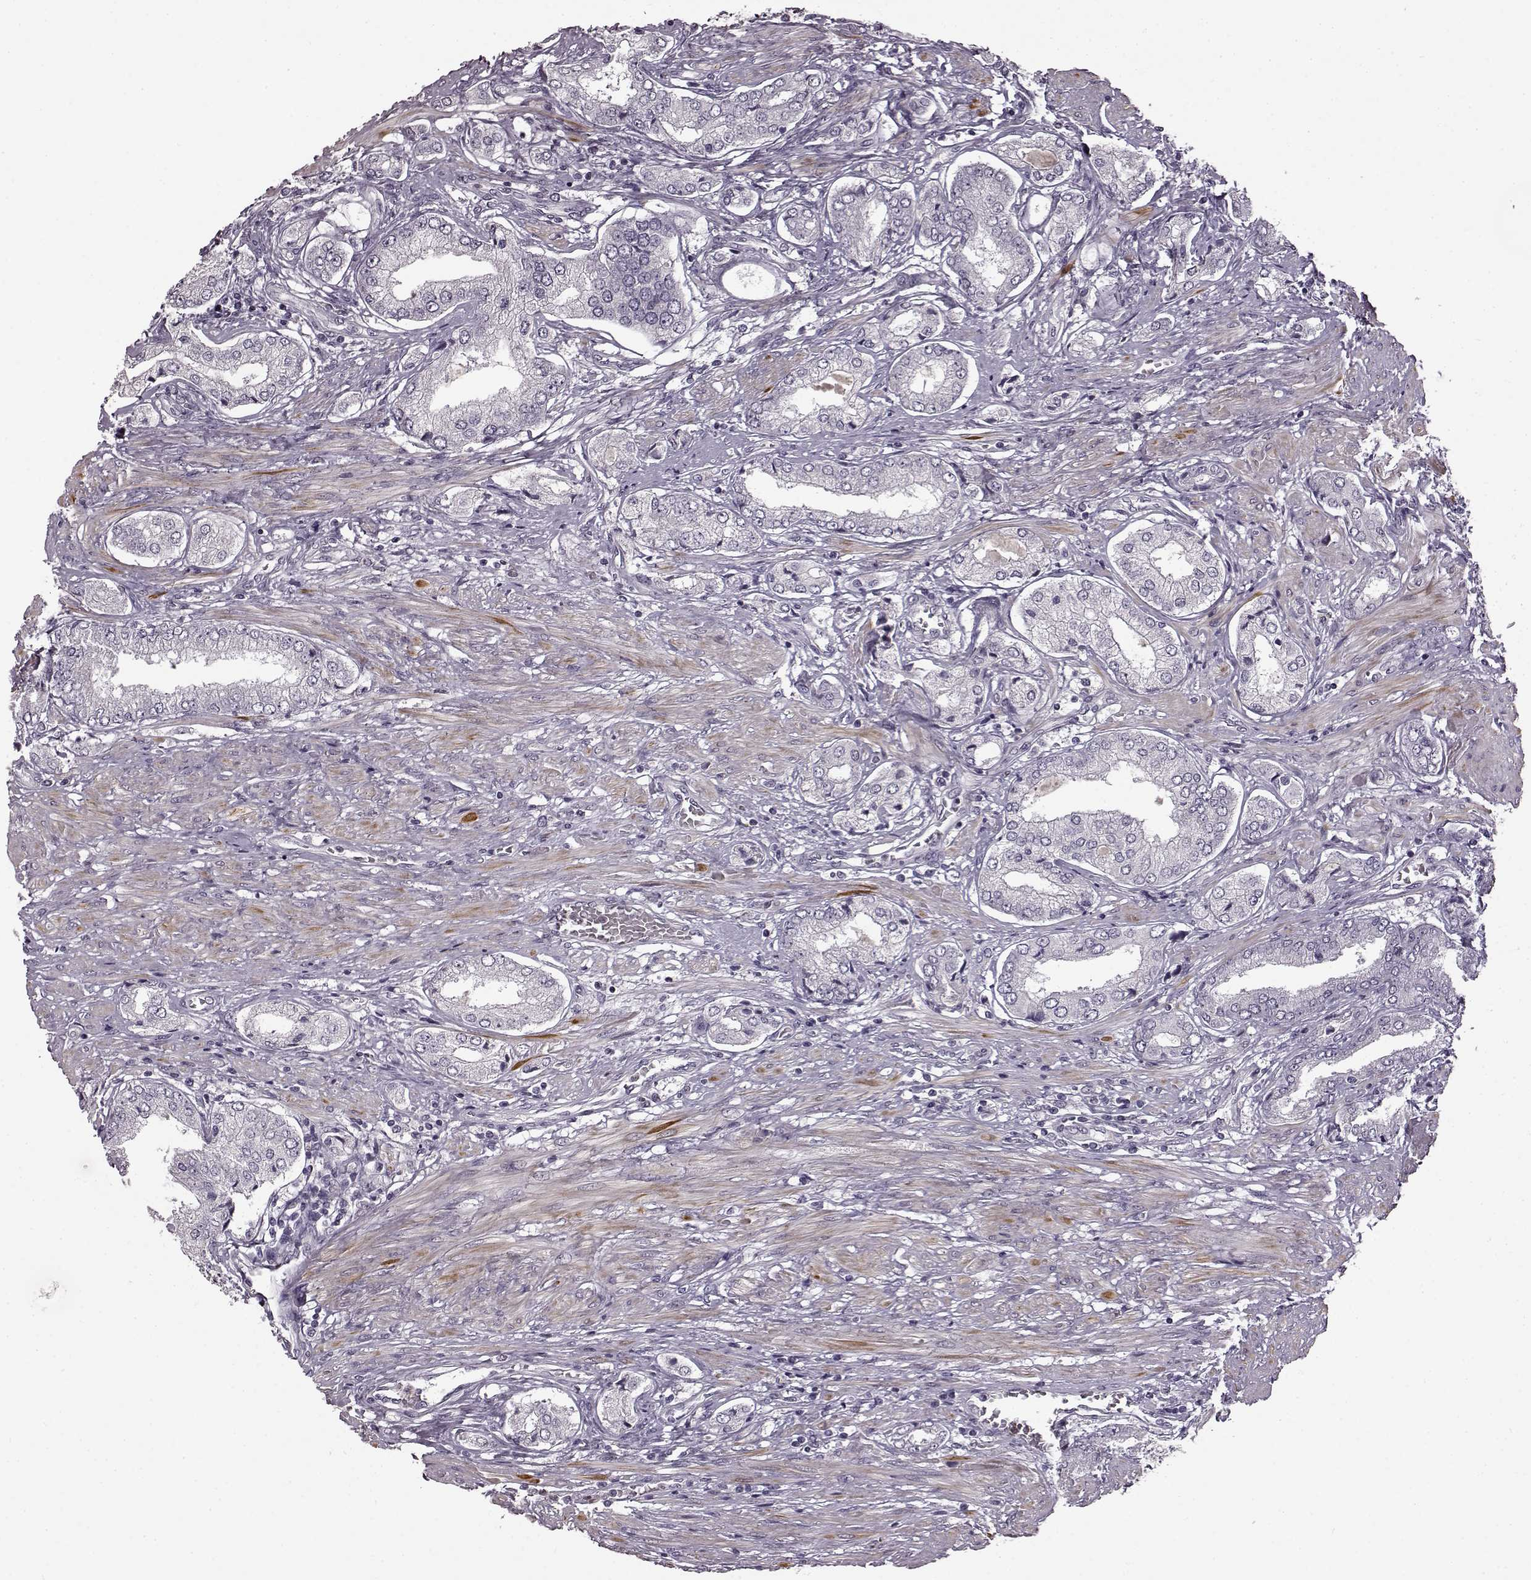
{"staining": {"intensity": "negative", "quantity": "none", "location": "none"}, "tissue": "prostate cancer", "cell_type": "Tumor cells", "image_type": "cancer", "snomed": [{"axis": "morphology", "description": "Adenocarcinoma, NOS"}, {"axis": "topography", "description": "Prostate"}], "caption": "The photomicrograph exhibits no significant staining in tumor cells of adenocarcinoma (prostate).", "gene": "CNGA3", "patient": {"sex": "male", "age": 63}}